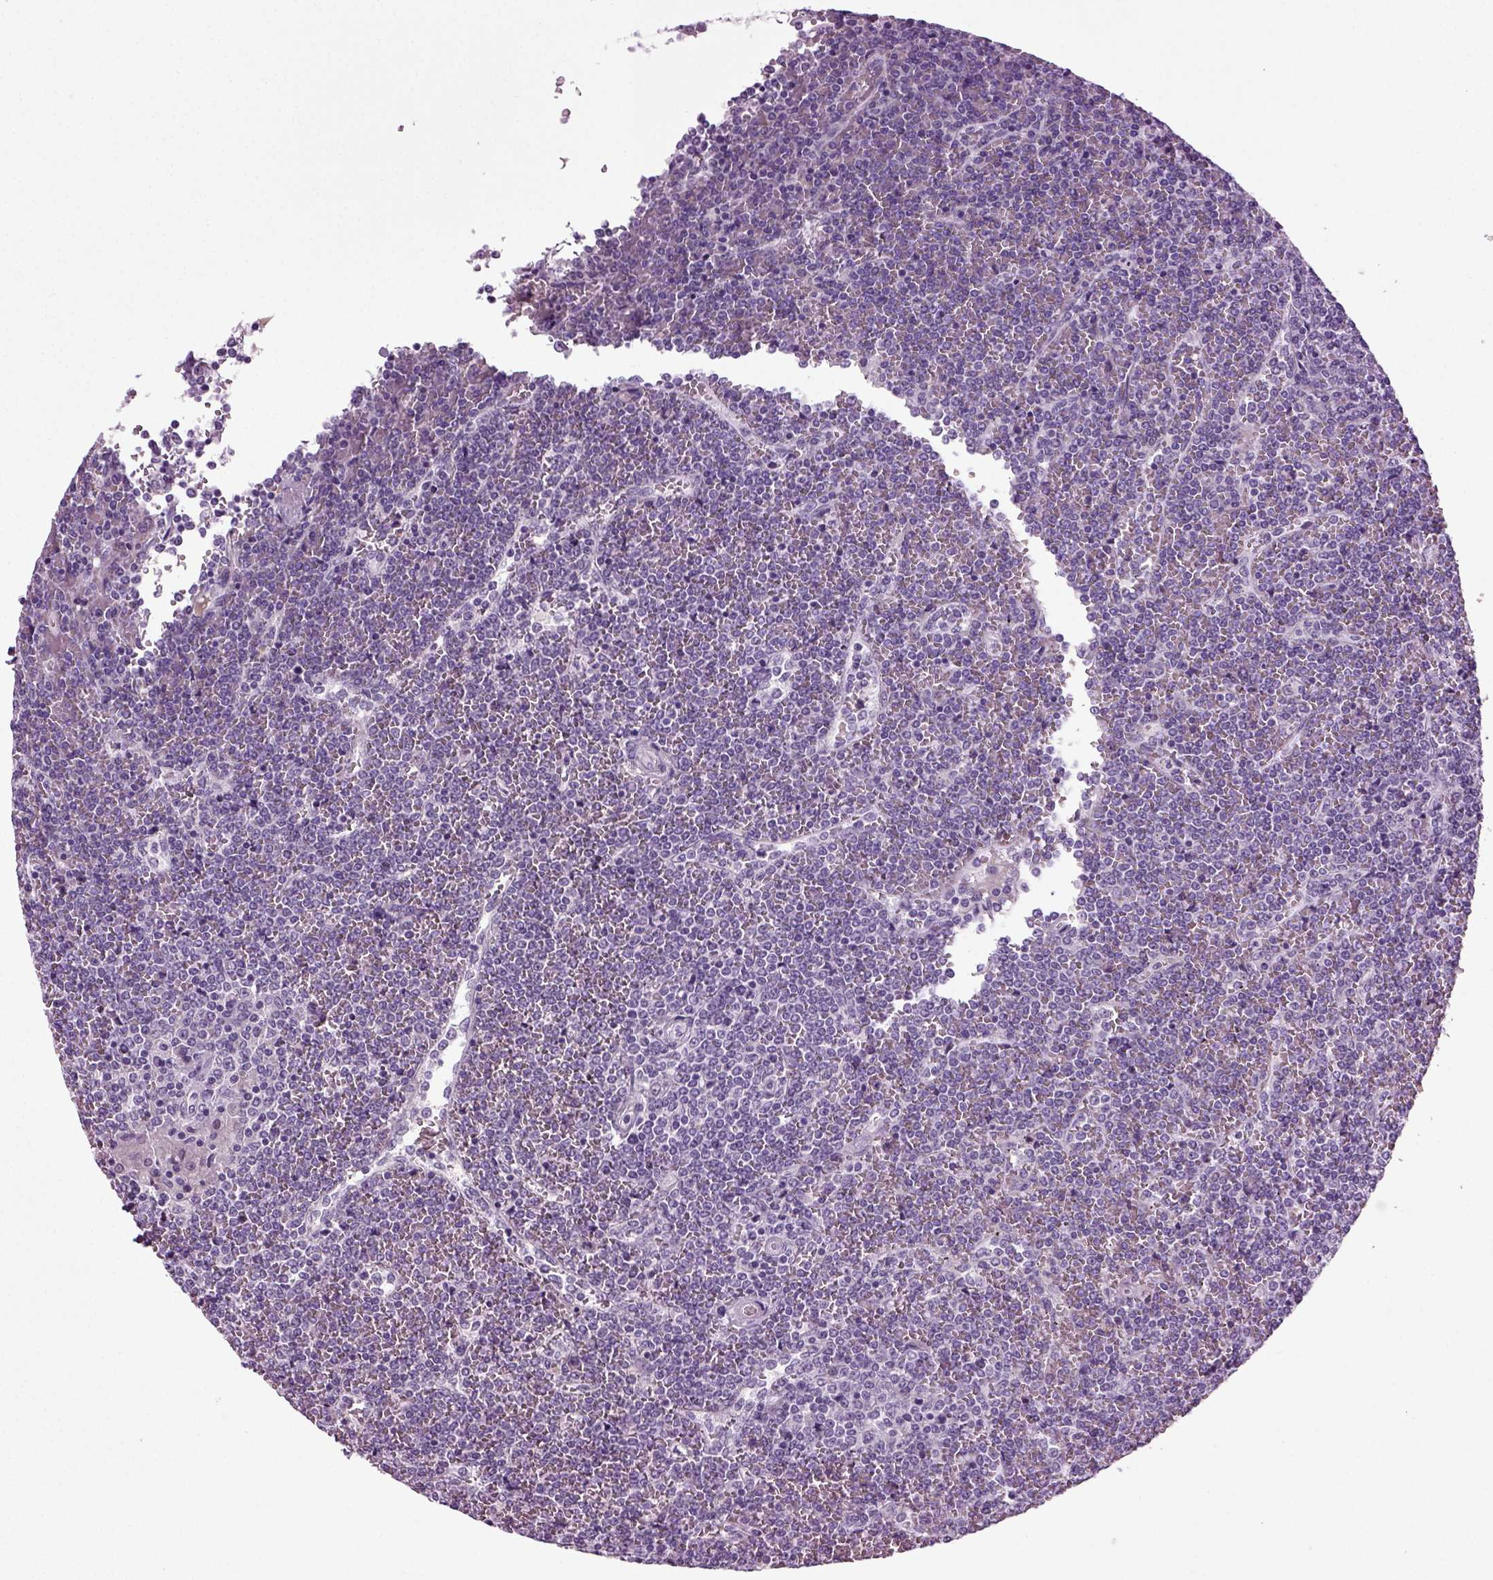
{"staining": {"intensity": "negative", "quantity": "none", "location": "none"}, "tissue": "lymphoma", "cell_type": "Tumor cells", "image_type": "cancer", "snomed": [{"axis": "morphology", "description": "Malignant lymphoma, non-Hodgkin's type, Low grade"}, {"axis": "topography", "description": "Spleen"}], "caption": "DAB immunohistochemical staining of lymphoma shows no significant positivity in tumor cells.", "gene": "ZC2HC1C", "patient": {"sex": "female", "age": 19}}